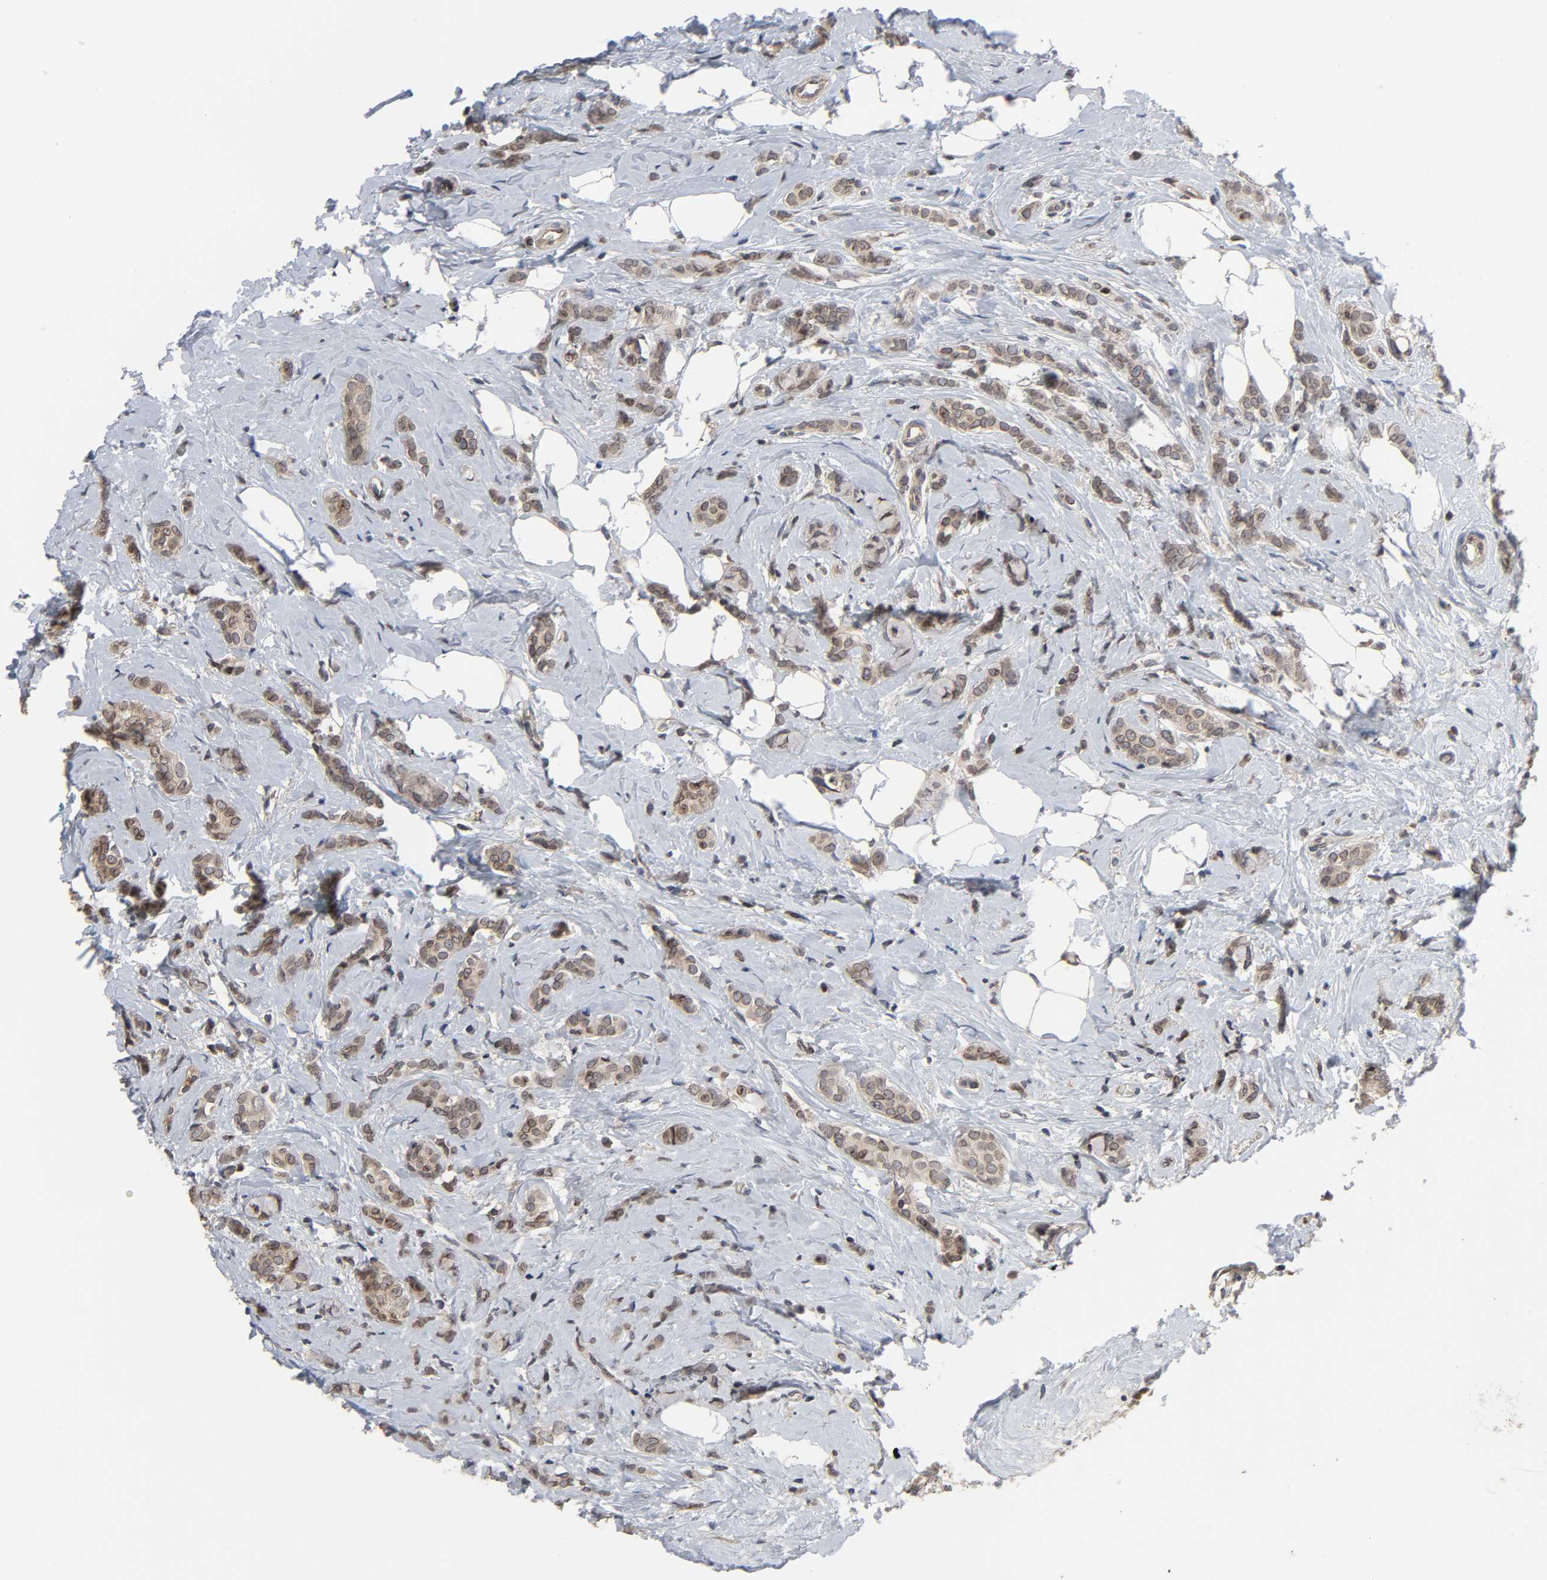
{"staining": {"intensity": "weak", "quantity": ">75%", "location": "cytoplasmic/membranous"}, "tissue": "breast cancer", "cell_type": "Tumor cells", "image_type": "cancer", "snomed": [{"axis": "morphology", "description": "Lobular carcinoma"}, {"axis": "topography", "description": "Breast"}], "caption": "Brown immunohistochemical staining in breast cancer displays weak cytoplasmic/membranous expression in approximately >75% of tumor cells. The staining is performed using DAB (3,3'-diaminobenzidine) brown chromogen to label protein expression. The nuclei are counter-stained blue using hematoxylin.", "gene": "CCDC175", "patient": {"sex": "female", "age": 60}}